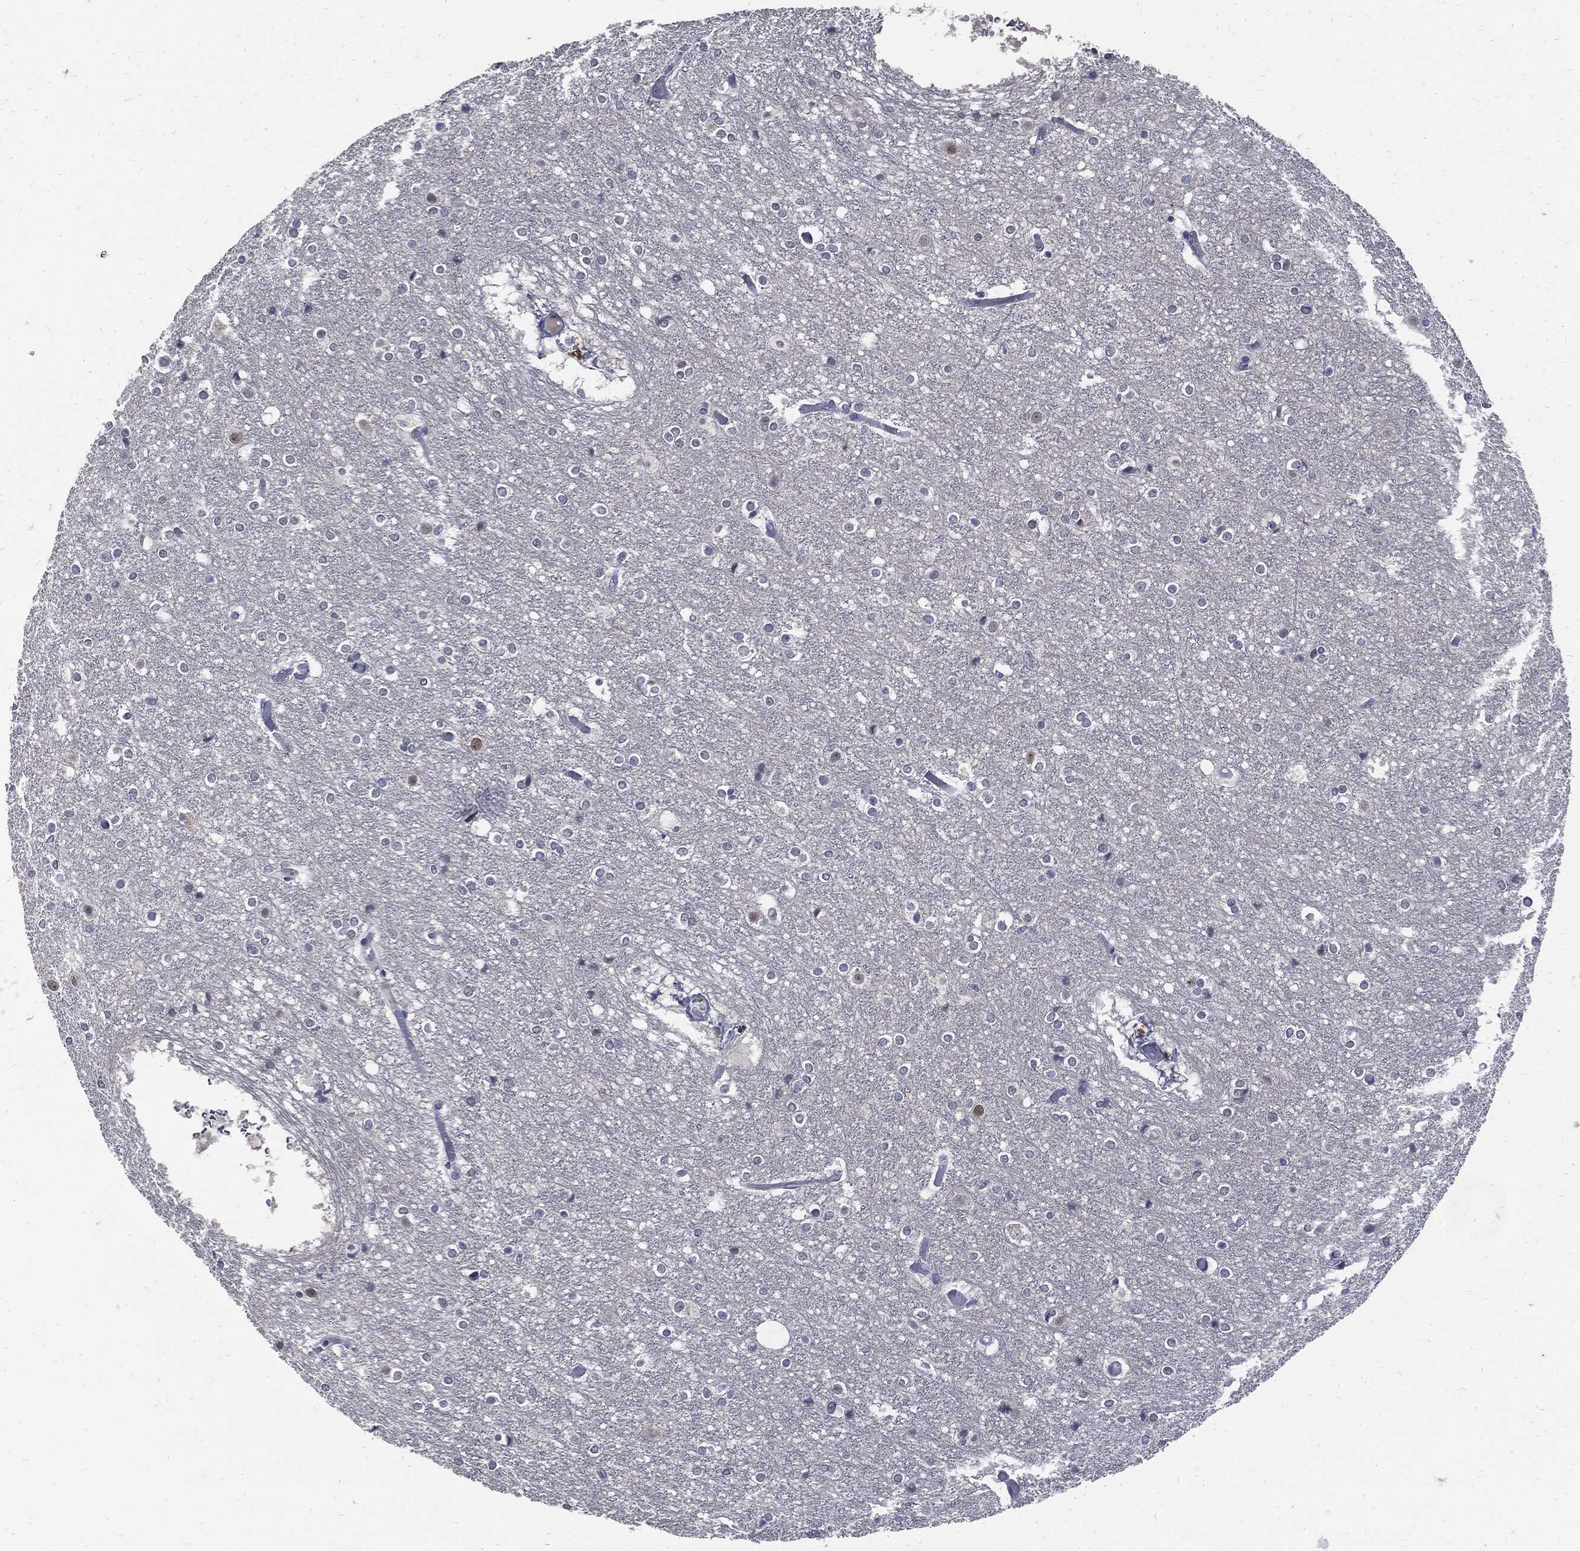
{"staining": {"intensity": "negative", "quantity": "none", "location": "none"}, "tissue": "cerebral cortex", "cell_type": "Endothelial cells", "image_type": "normal", "snomed": [{"axis": "morphology", "description": "Normal tissue, NOS"}, {"axis": "topography", "description": "Cerebral cortex"}], "caption": "A micrograph of cerebral cortex stained for a protein demonstrates no brown staining in endothelial cells.", "gene": "NBN", "patient": {"sex": "female", "age": 52}}